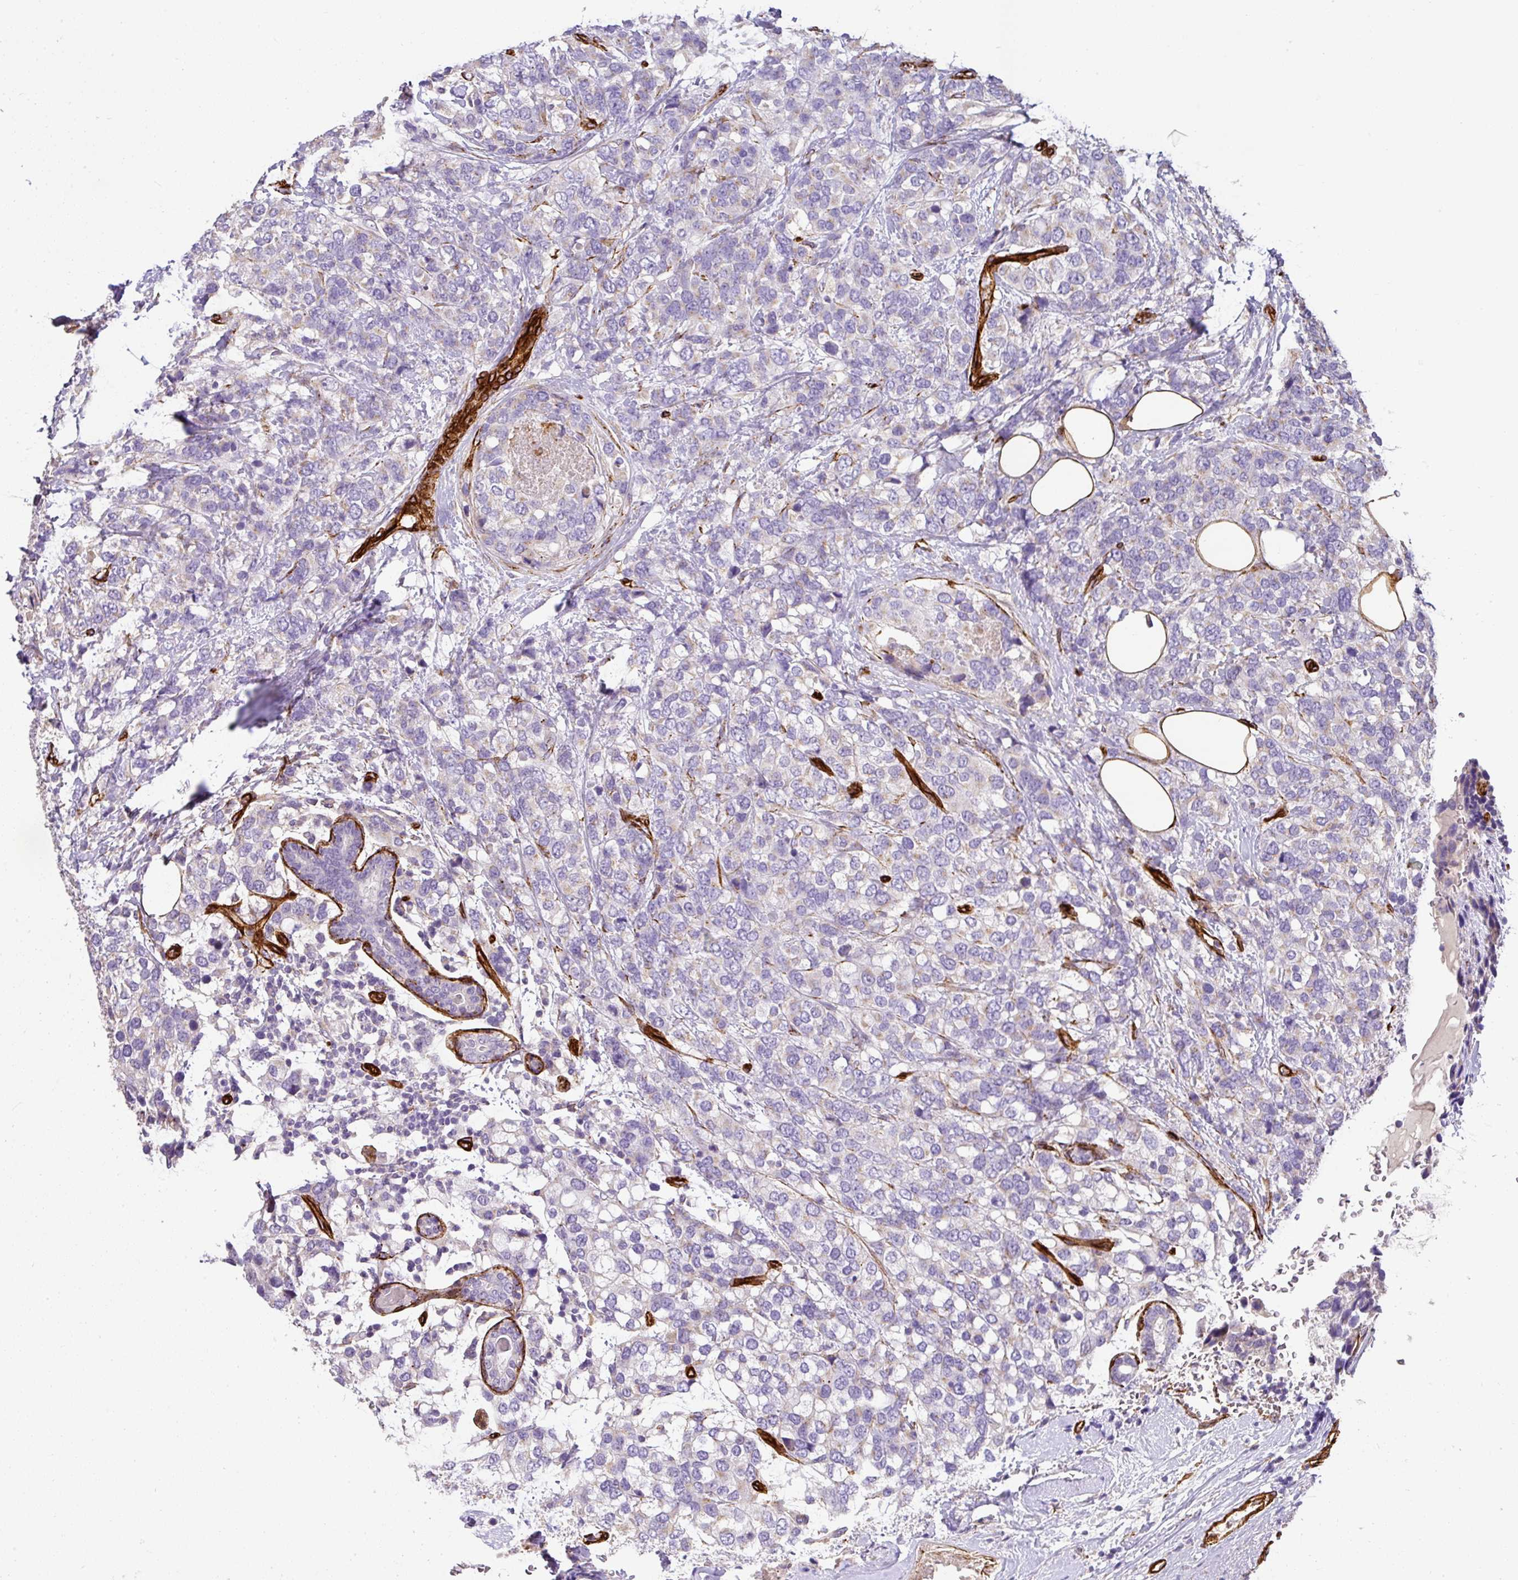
{"staining": {"intensity": "negative", "quantity": "none", "location": "none"}, "tissue": "breast cancer", "cell_type": "Tumor cells", "image_type": "cancer", "snomed": [{"axis": "morphology", "description": "Lobular carcinoma"}, {"axis": "topography", "description": "Breast"}], "caption": "This is a micrograph of immunohistochemistry staining of lobular carcinoma (breast), which shows no staining in tumor cells. (Stains: DAB (3,3'-diaminobenzidine) IHC with hematoxylin counter stain, Microscopy: brightfield microscopy at high magnification).", "gene": "SLC25A17", "patient": {"sex": "female", "age": 59}}